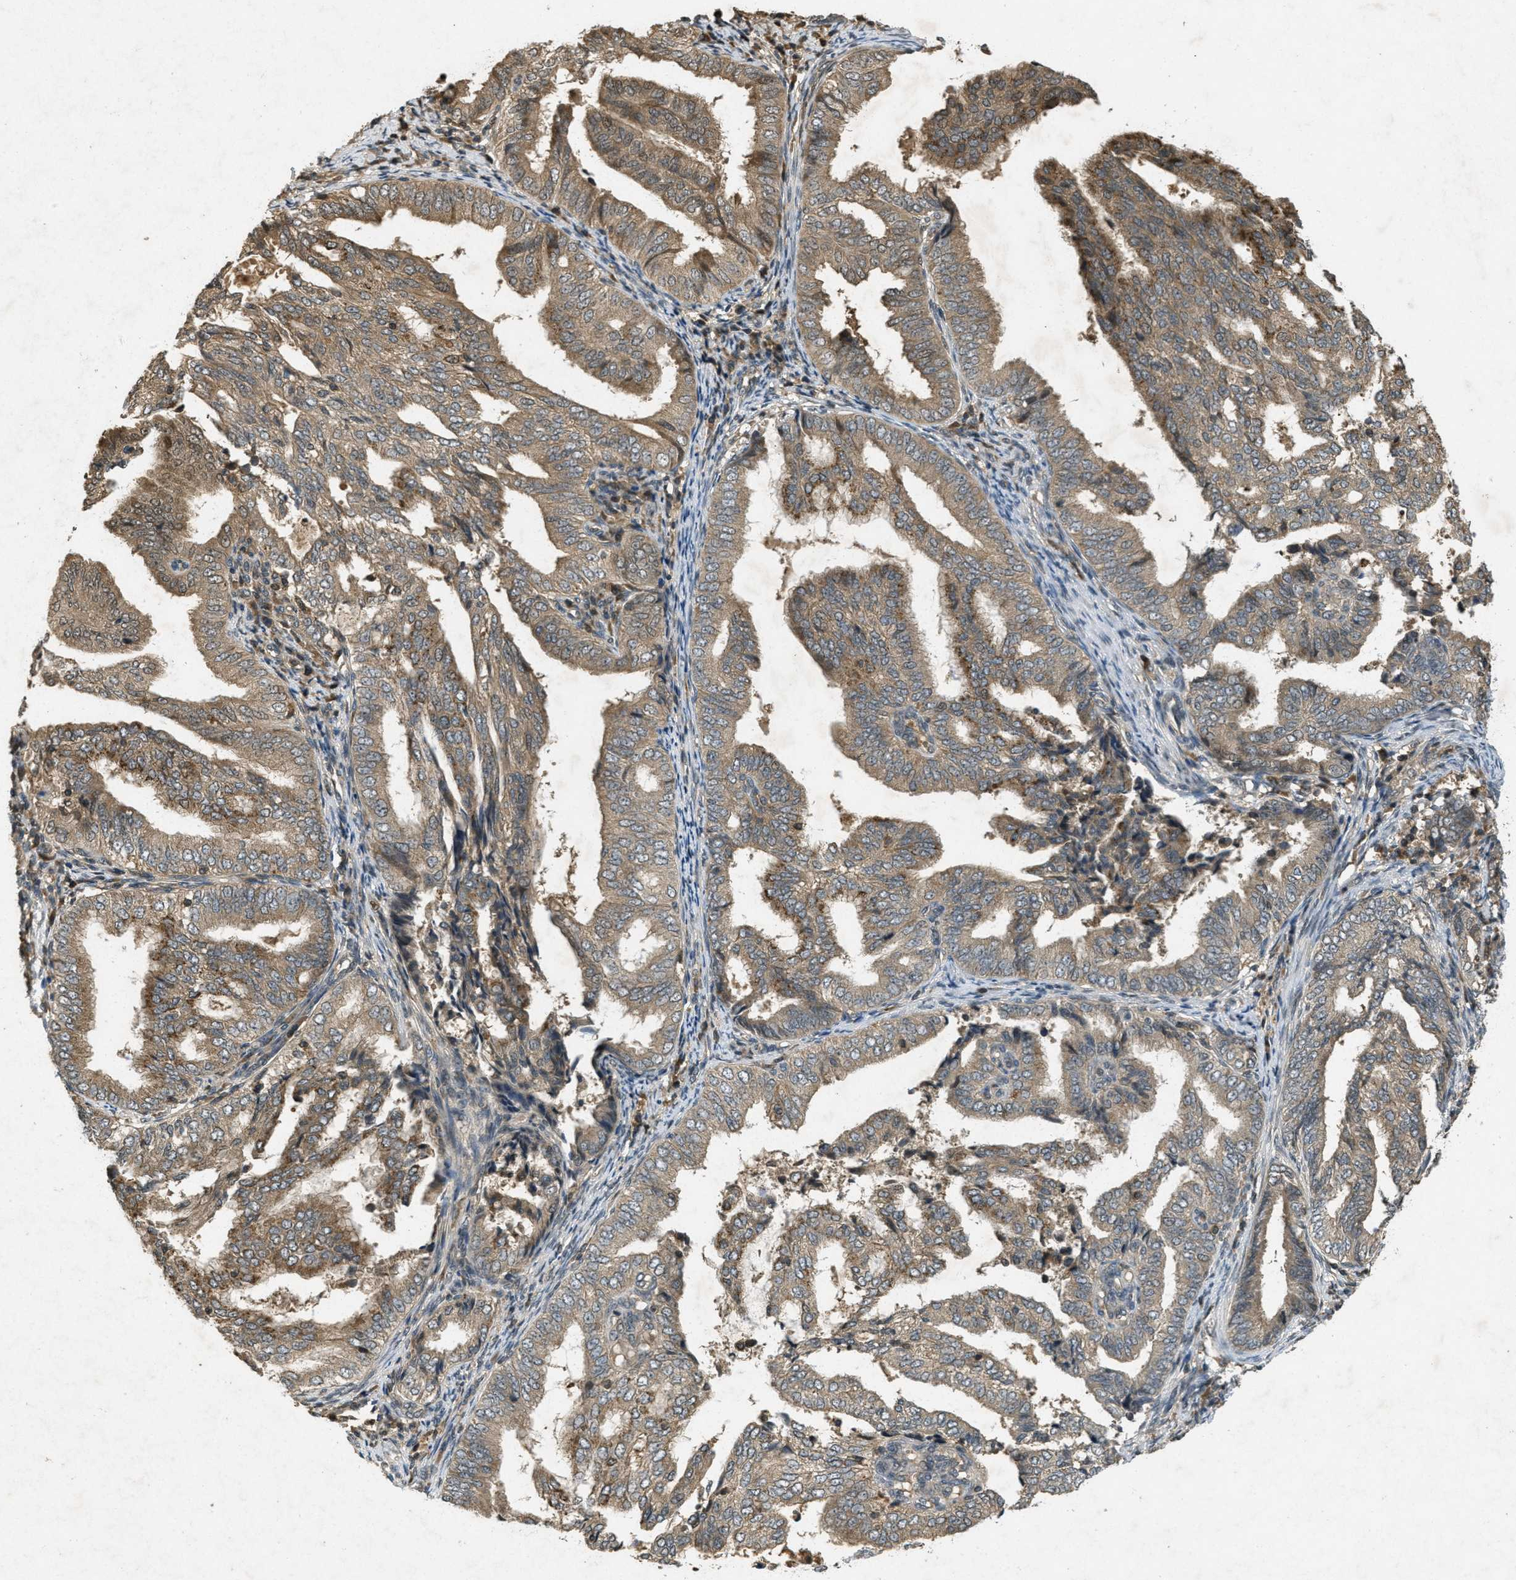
{"staining": {"intensity": "moderate", "quantity": ">75%", "location": "cytoplasmic/membranous"}, "tissue": "endometrial cancer", "cell_type": "Tumor cells", "image_type": "cancer", "snomed": [{"axis": "morphology", "description": "Adenocarcinoma, NOS"}, {"axis": "topography", "description": "Endometrium"}], "caption": "DAB immunohistochemical staining of human endometrial cancer reveals moderate cytoplasmic/membranous protein positivity in about >75% of tumor cells. (DAB IHC with brightfield microscopy, high magnification).", "gene": "ATG7", "patient": {"sex": "female", "age": 58}}